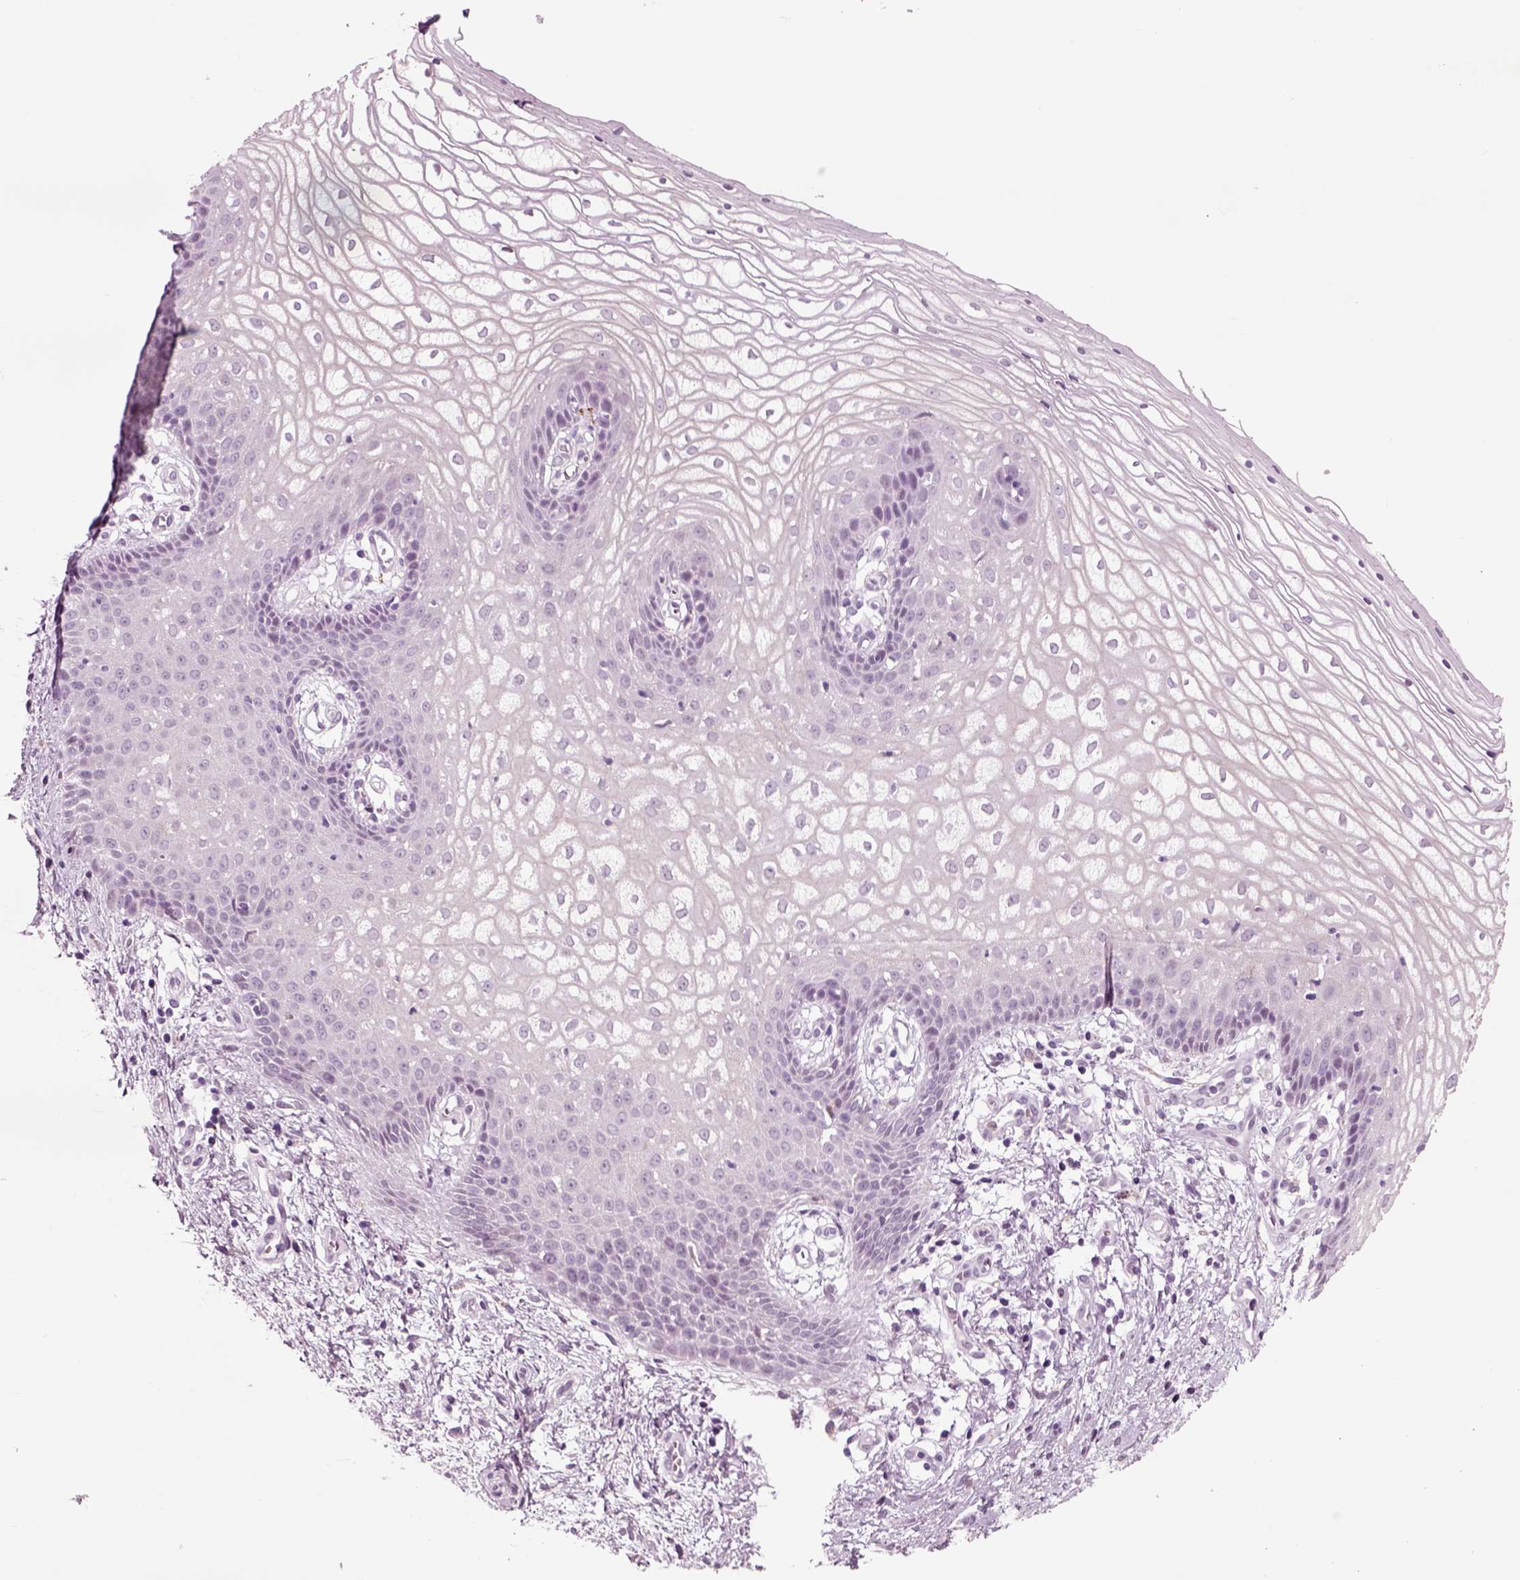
{"staining": {"intensity": "negative", "quantity": "none", "location": "none"}, "tissue": "vagina", "cell_type": "Squamous epithelial cells", "image_type": "normal", "snomed": [{"axis": "morphology", "description": "Normal tissue, NOS"}, {"axis": "topography", "description": "Vagina"}], "caption": "An immunohistochemistry (IHC) image of unremarkable vagina is shown. There is no staining in squamous epithelial cells of vagina.", "gene": "CHGB", "patient": {"sex": "female", "age": 34}}